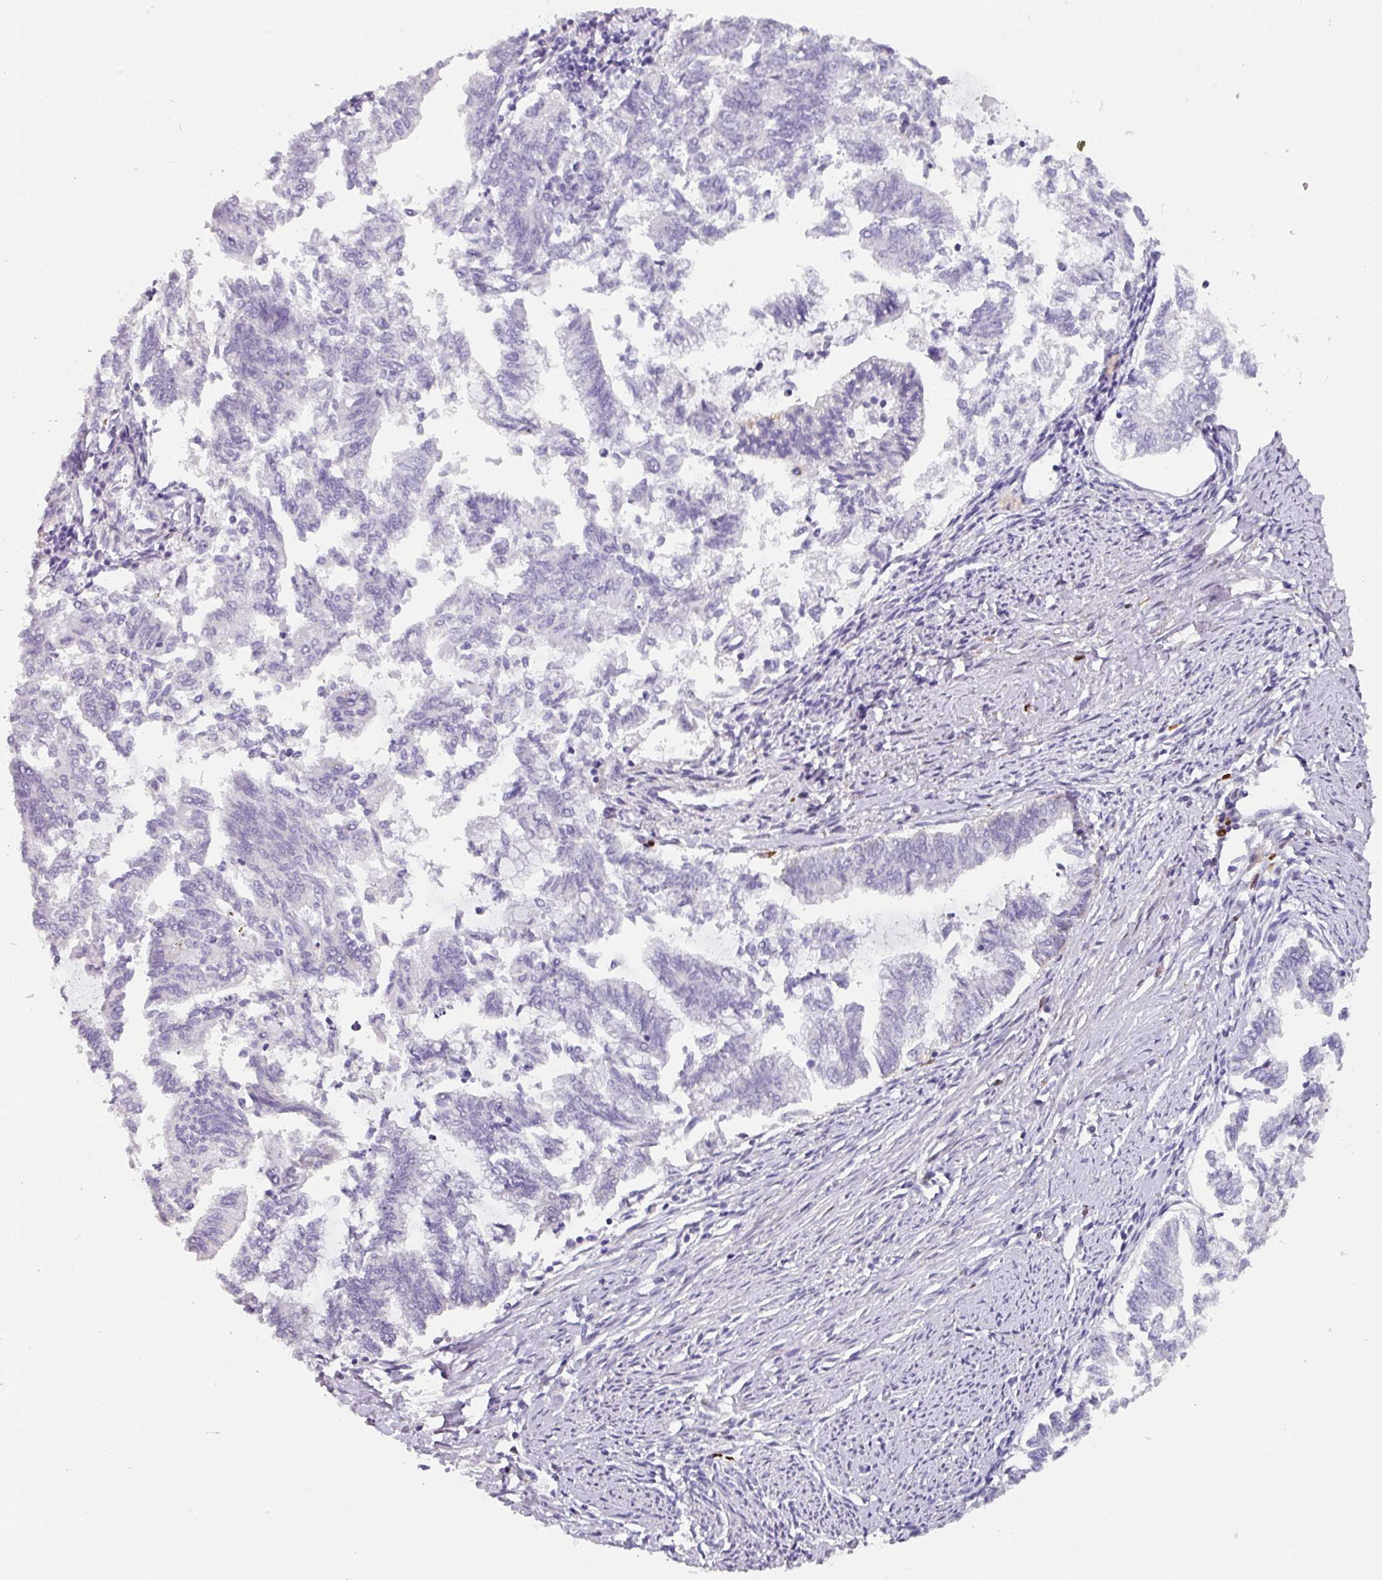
{"staining": {"intensity": "negative", "quantity": "none", "location": "none"}, "tissue": "endometrial cancer", "cell_type": "Tumor cells", "image_type": "cancer", "snomed": [{"axis": "morphology", "description": "Adenocarcinoma, NOS"}, {"axis": "topography", "description": "Endometrium"}], "caption": "Tumor cells are negative for brown protein staining in endometrial adenocarcinoma.", "gene": "ANKRD29", "patient": {"sex": "female", "age": 79}}